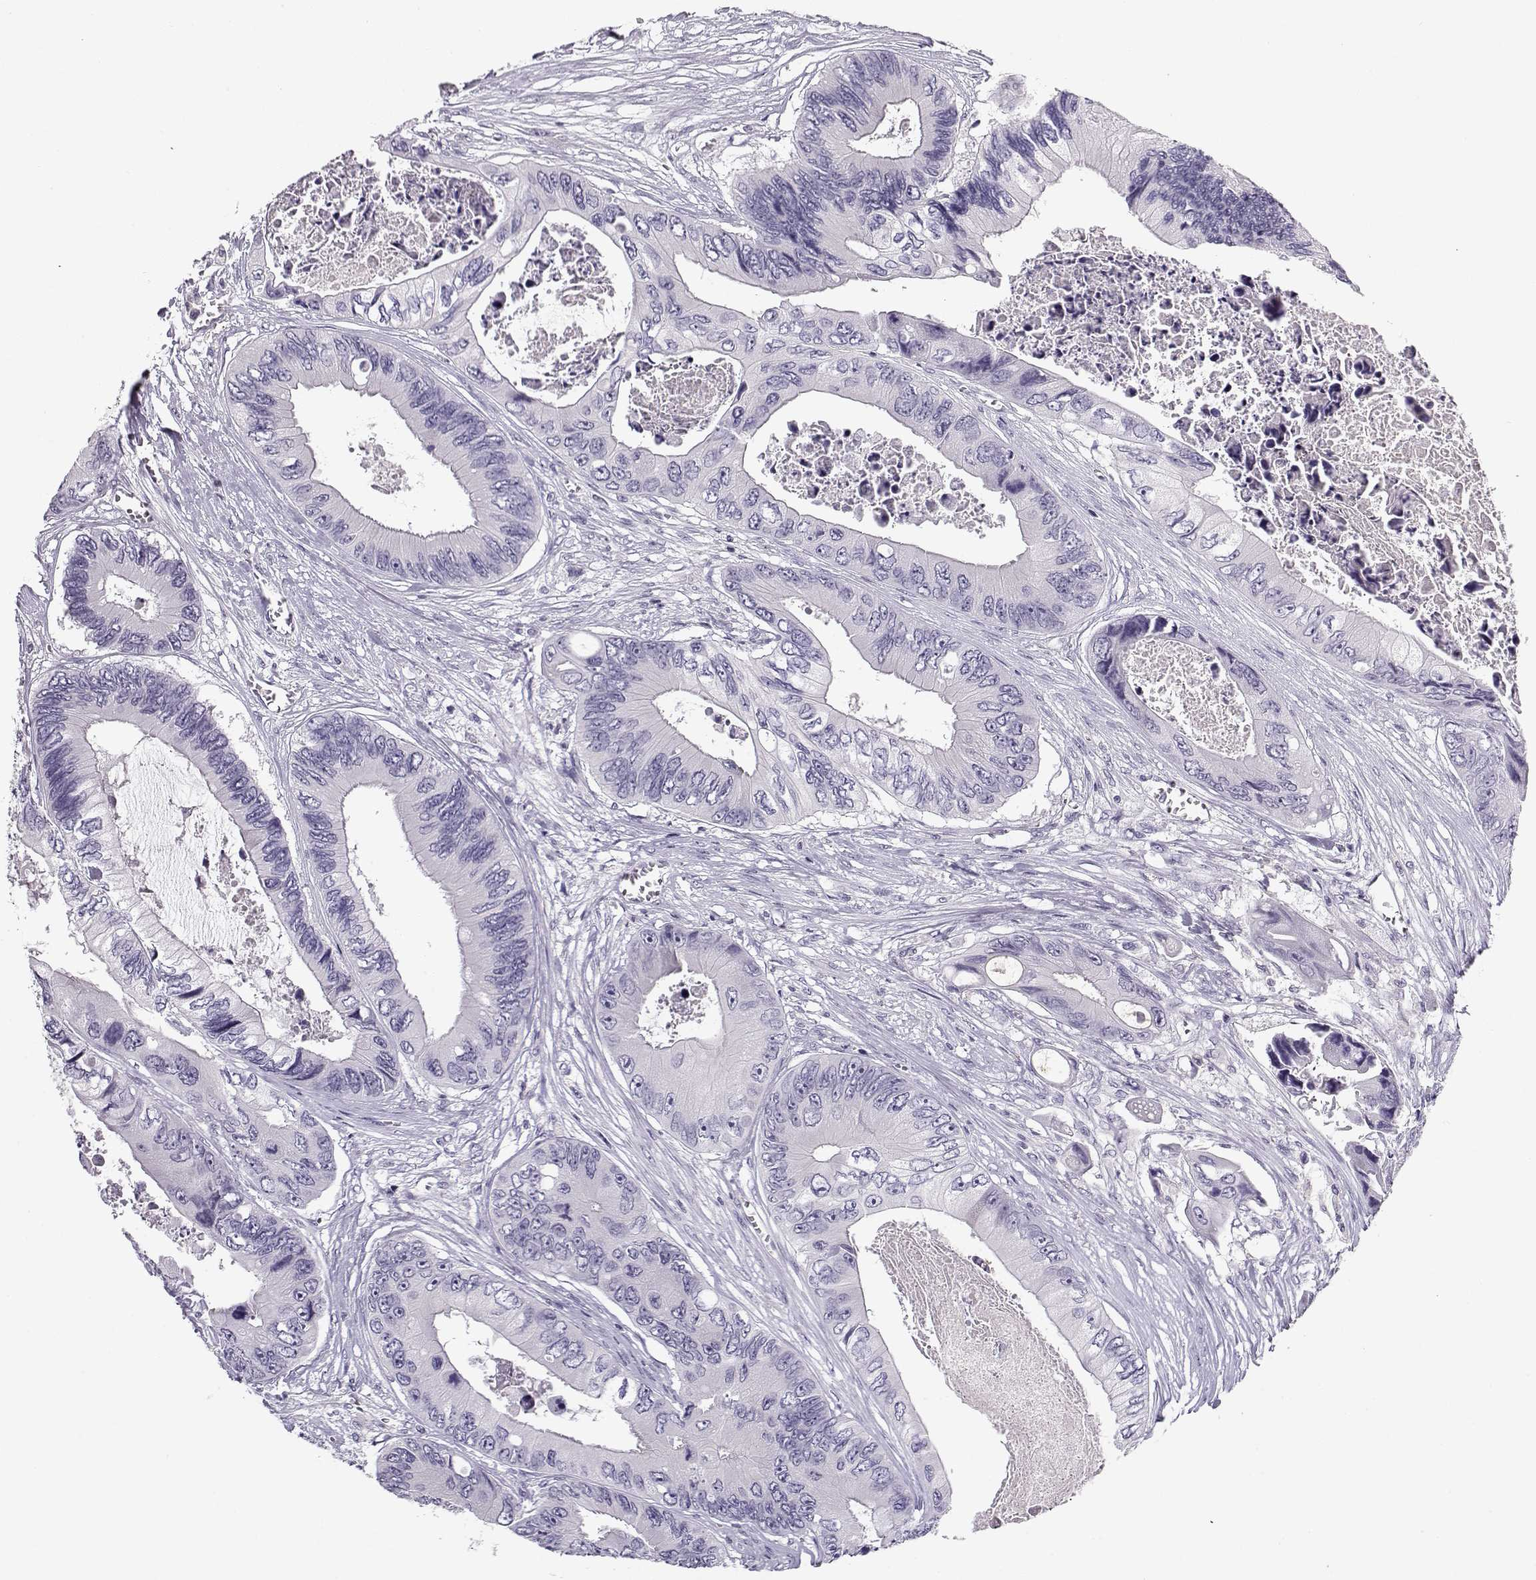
{"staining": {"intensity": "negative", "quantity": "none", "location": "none"}, "tissue": "colorectal cancer", "cell_type": "Tumor cells", "image_type": "cancer", "snomed": [{"axis": "morphology", "description": "Adenocarcinoma, NOS"}, {"axis": "topography", "description": "Rectum"}], "caption": "High power microscopy histopathology image of an IHC histopathology image of colorectal cancer, revealing no significant staining in tumor cells.", "gene": "MYO1A", "patient": {"sex": "male", "age": 63}}